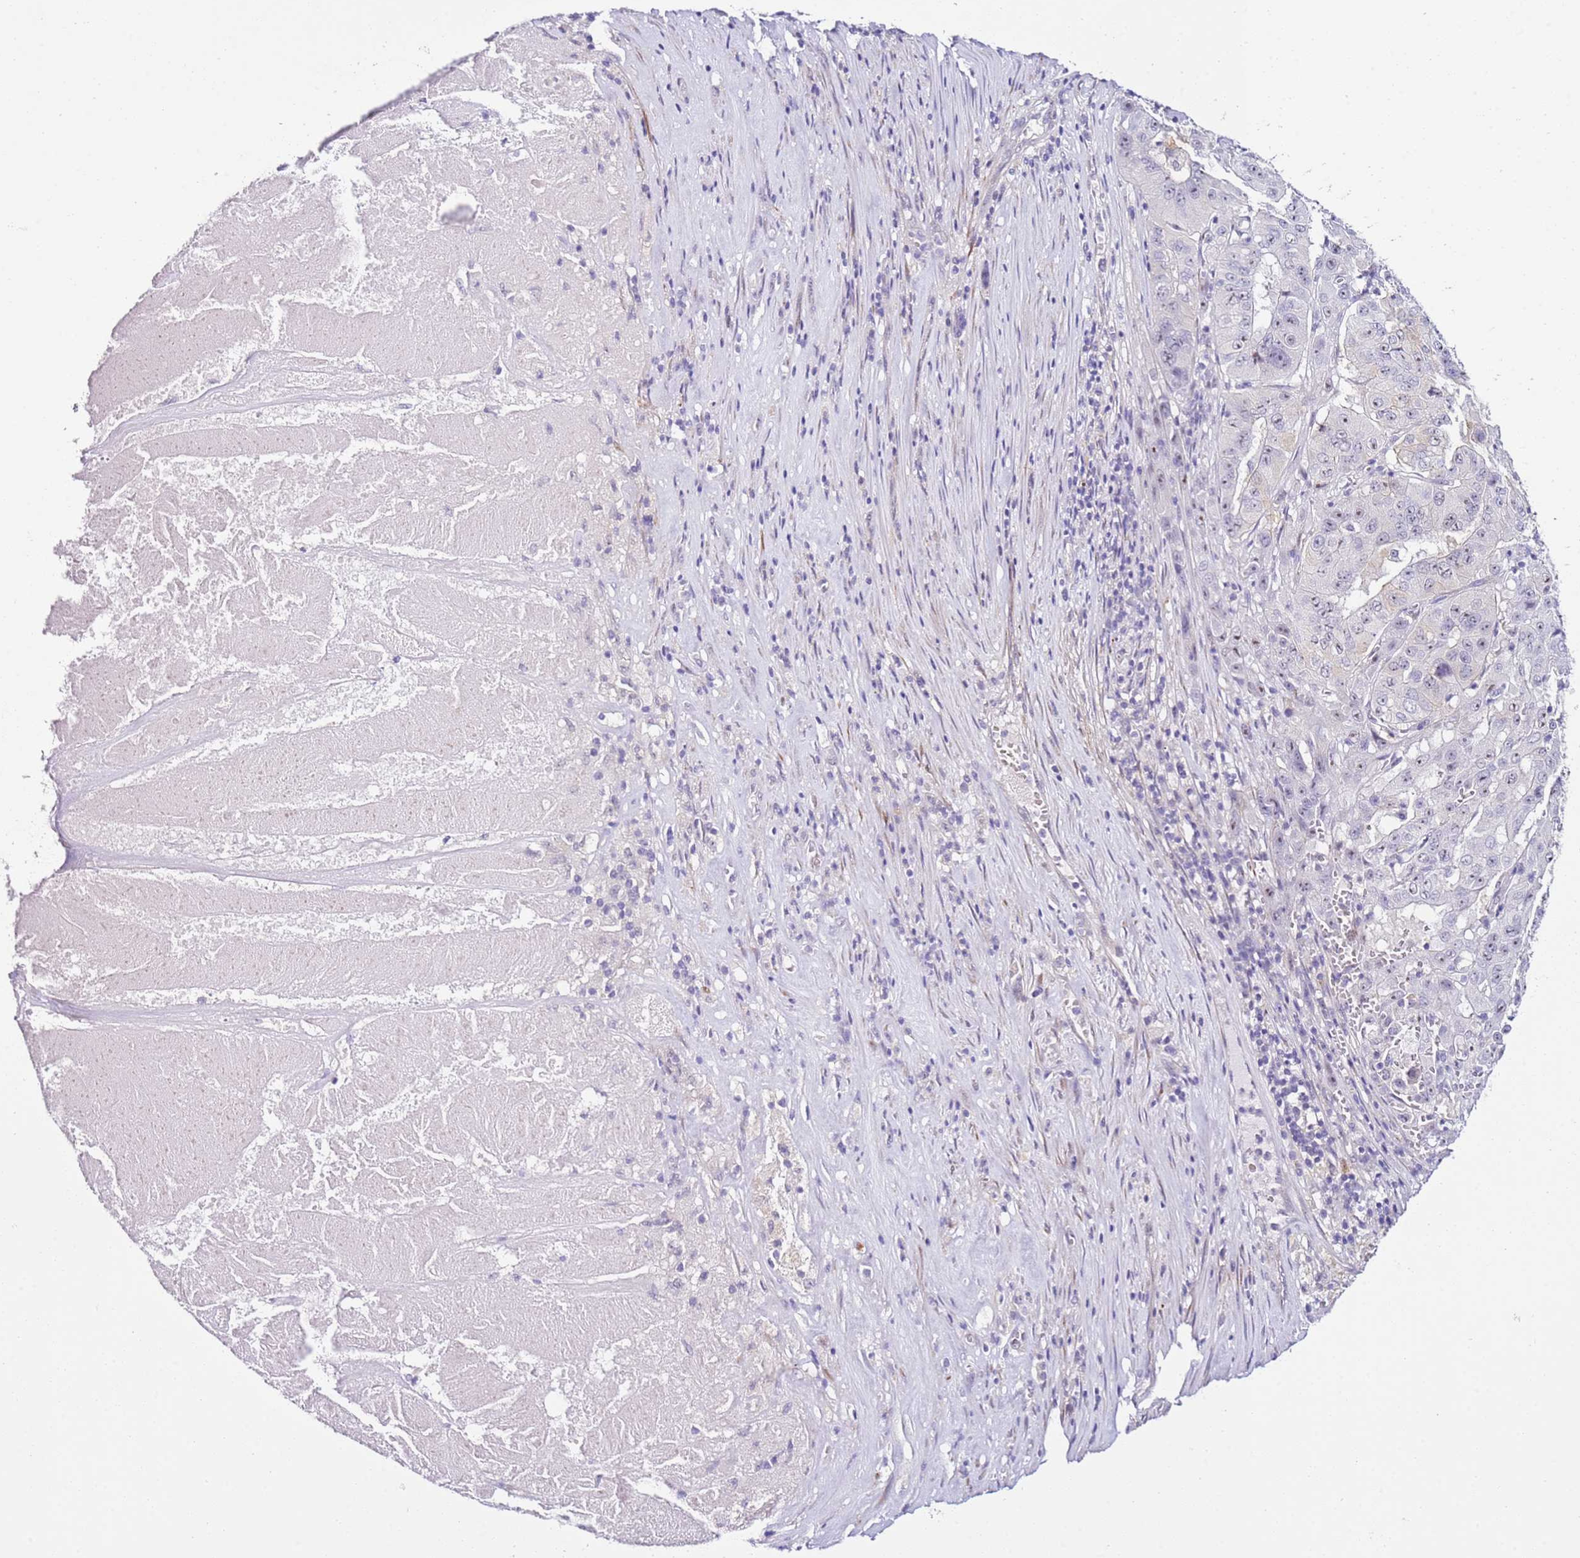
{"staining": {"intensity": "weak", "quantity": "25%-75%", "location": "cytoplasmic/membranous"}, "tissue": "pancreatic cancer", "cell_type": "Tumor cells", "image_type": "cancer", "snomed": [{"axis": "morphology", "description": "Adenocarcinoma, NOS"}, {"axis": "topography", "description": "Pancreas"}], "caption": "Immunohistochemical staining of human pancreatic cancer exhibits low levels of weak cytoplasmic/membranous protein expression in approximately 25%-75% of tumor cells. The staining is performed using DAB brown chromogen to label protein expression. The nuclei are counter-stained blue using hematoxylin.", "gene": "HGD", "patient": {"sex": "male", "age": 63}}